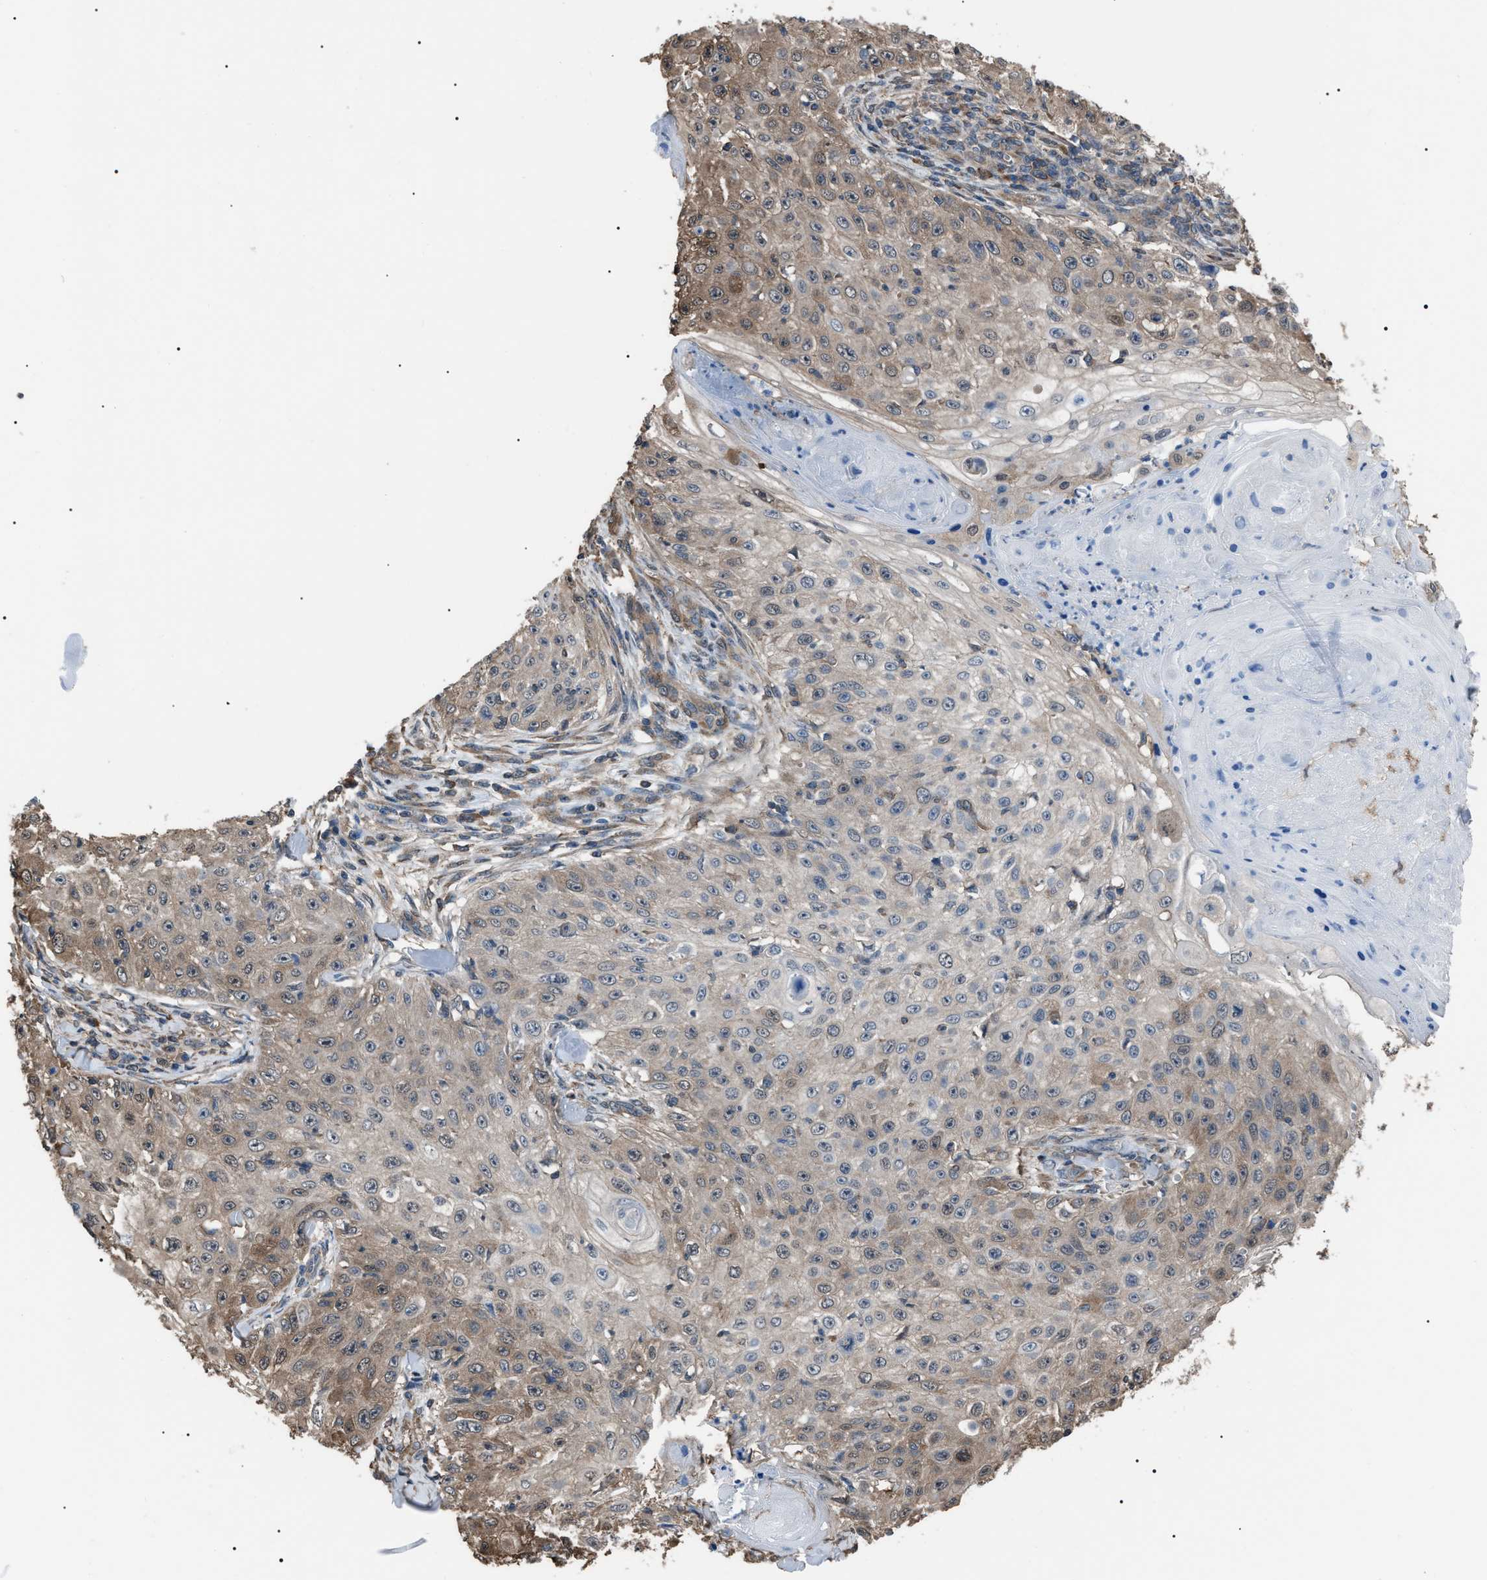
{"staining": {"intensity": "weak", "quantity": "25%-75%", "location": "cytoplasmic/membranous"}, "tissue": "skin cancer", "cell_type": "Tumor cells", "image_type": "cancer", "snomed": [{"axis": "morphology", "description": "Squamous cell carcinoma, NOS"}, {"axis": "topography", "description": "Skin"}], "caption": "Protein staining of squamous cell carcinoma (skin) tissue demonstrates weak cytoplasmic/membranous positivity in about 25%-75% of tumor cells.", "gene": "PDCD5", "patient": {"sex": "male", "age": 86}}